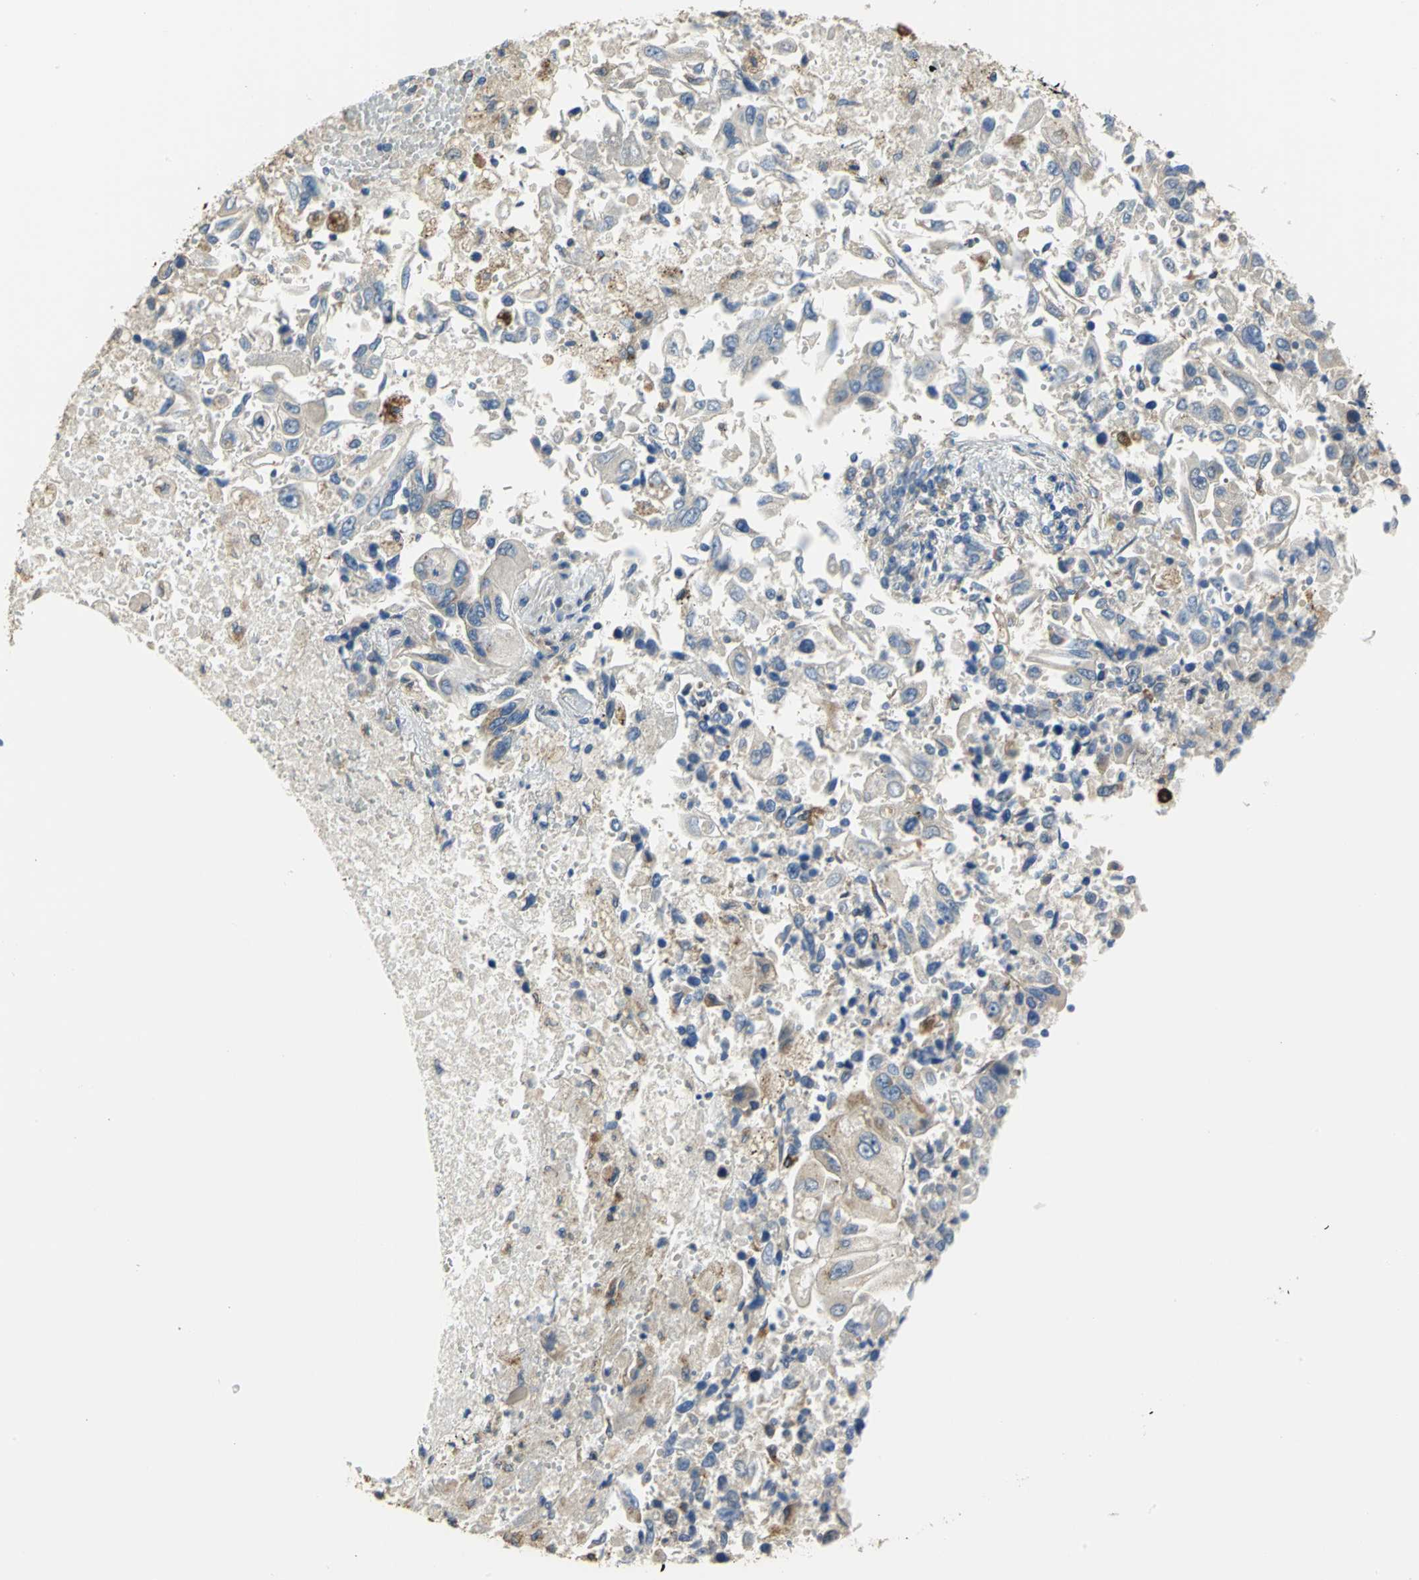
{"staining": {"intensity": "weak", "quantity": "25%-75%", "location": "cytoplasmic/membranous"}, "tissue": "lung cancer", "cell_type": "Tumor cells", "image_type": "cancer", "snomed": [{"axis": "morphology", "description": "Adenocarcinoma, NOS"}, {"axis": "topography", "description": "Lung"}], "caption": "Immunohistochemical staining of lung adenocarcinoma reveals low levels of weak cytoplasmic/membranous positivity in approximately 25%-75% of tumor cells. Using DAB (3,3'-diaminobenzidine) (brown) and hematoxylin (blue) stains, captured at high magnification using brightfield microscopy.", "gene": "DIAPH2", "patient": {"sex": "male", "age": 84}}